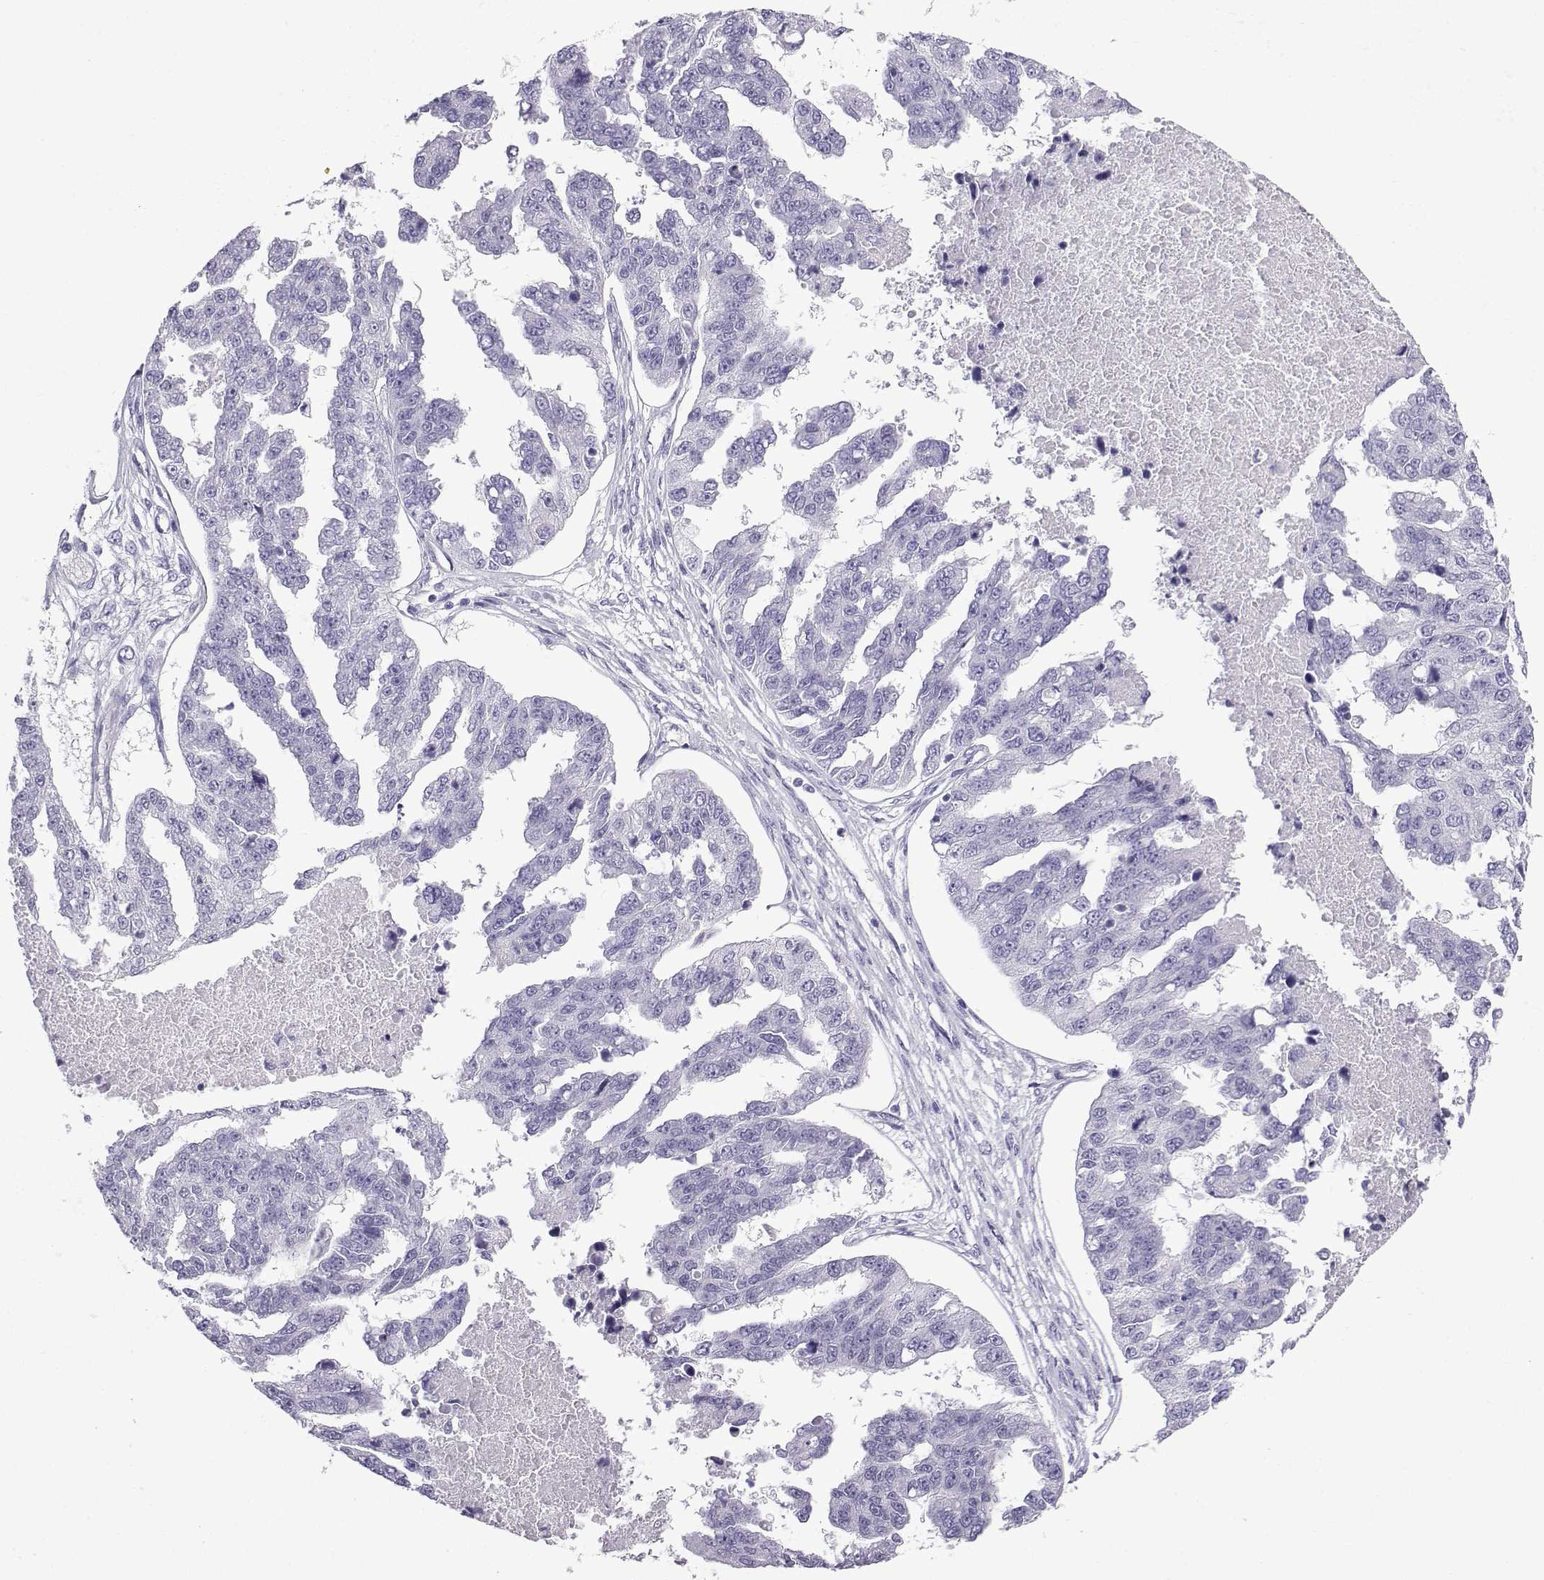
{"staining": {"intensity": "negative", "quantity": "none", "location": "none"}, "tissue": "ovarian cancer", "cell_type": "Tumor cells", "image_type": "cancer", "snomed": [{"axis": "morphology", "description": "Cystadenocarcinoma, serous, NOS"}, {"axis": "topography", "description": "Ovary"}], "caption": "Immunohistochemistry of human ovarian cancer shows no expression in tumor cells. Brightfield microscopy of immunohistochemistry stained with DAB (3,3'-diaminobenzidine) (brown) and hematoxylin (blue), captured at high magnification.", "gene": "KCNF1", "patient": {"sex": "female", "age": 58}}